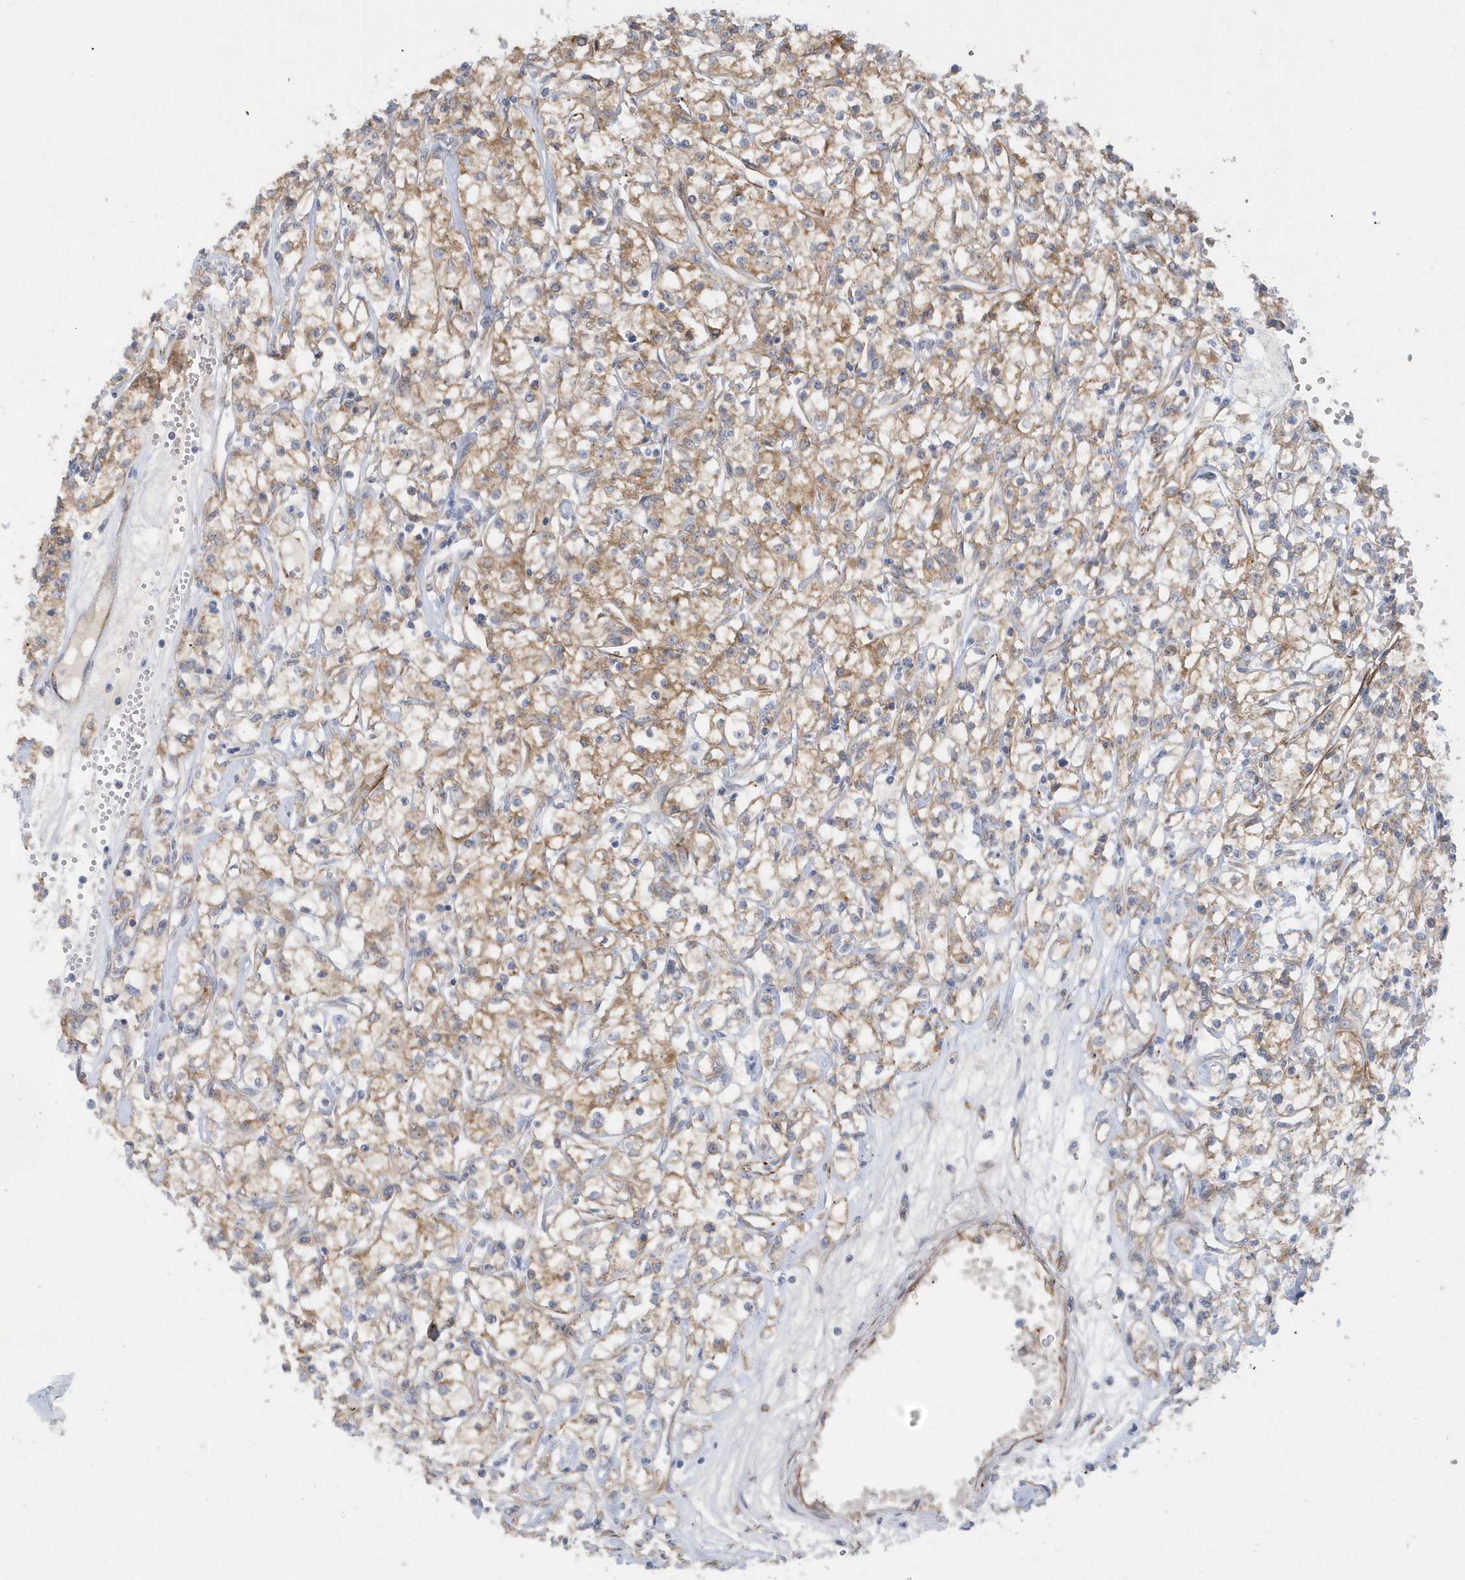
{"staining": {"intensity": "moderate", "quantity": ">75%", "location": "cytoplasmic/membranous"}, "tissue": "renal cancer", "cell_type": "Tumor cells", "image_type": "cancer", "snomed": [{"axis": "morphology", "description": "Adenocarcinoma, NOS"}, {"axis": "topography", "description": "Kidney"}], "caption": "Moderate cytoplasmic/membranous protein positivity is seen in about >75% of tumor cells in adenocarcinoma (renal). (DAB (3,3'-diaminobenzidine) = brown stain, brightfield microscopy at high magnification).", "gene": "RAB17", "patient": {"sex": "female", "age": 59}}